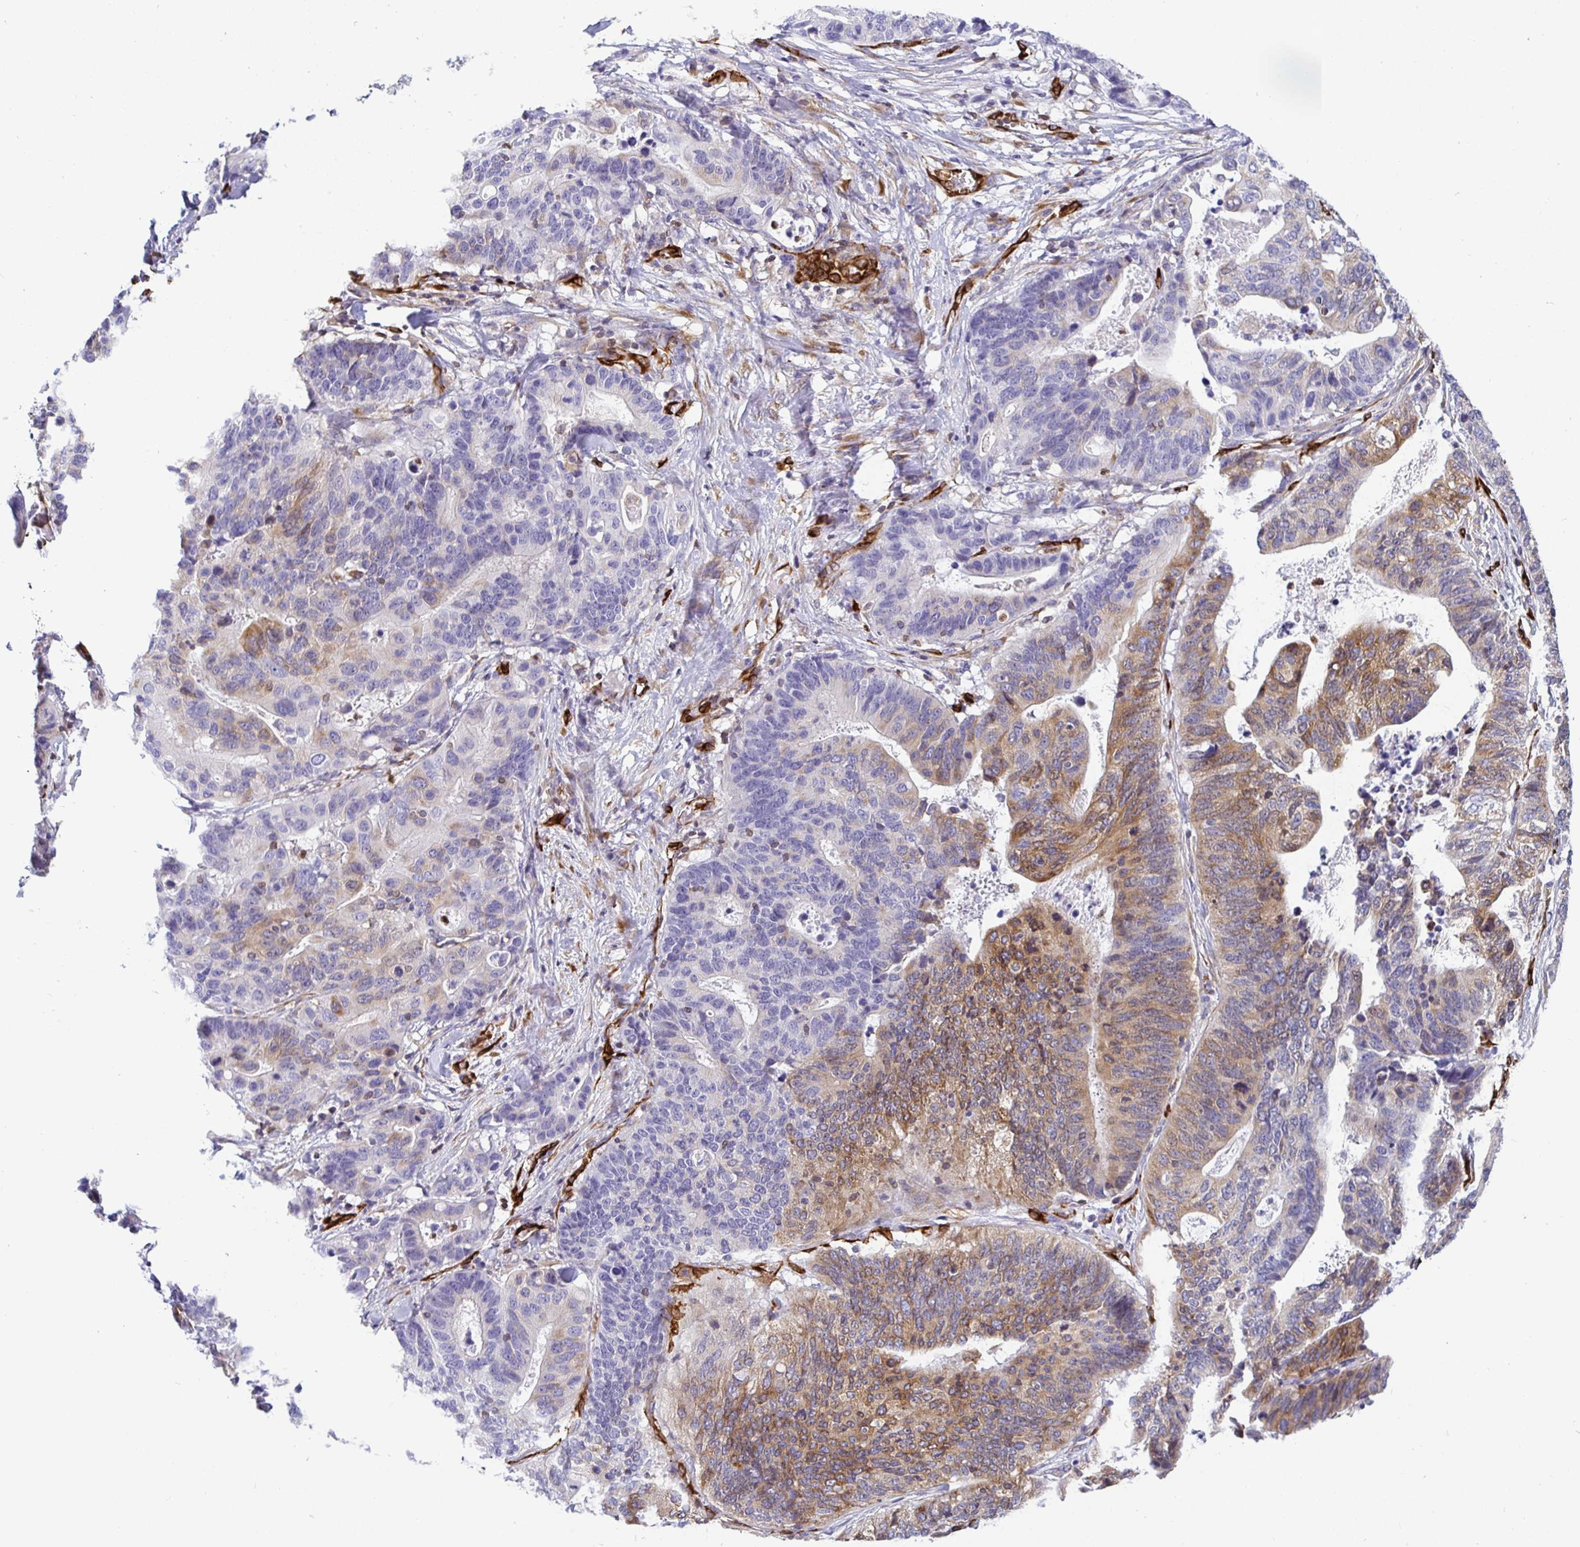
{"staining": {"intensity": "weak", "quantity": "25%-75%", "location": "cytoplasmic/membranous"}, "tissue": "stomach cancer", "cell_type": "Tumor cells", "image_type": "cancer", "snomed": [{"axis": "morphology", "description": "Adenocarcinoma, NOS"}, {"axis": "topography", "description": "Stomach, upper"}], "caption": "Tumor cells display low levels of weak cytoplasmic/membranous positivity in about 25%-75% of cells in human adenocarcinoma (stomach).", "gene": "TP53I11", "patient": {"sex": "female", "age": 67}}